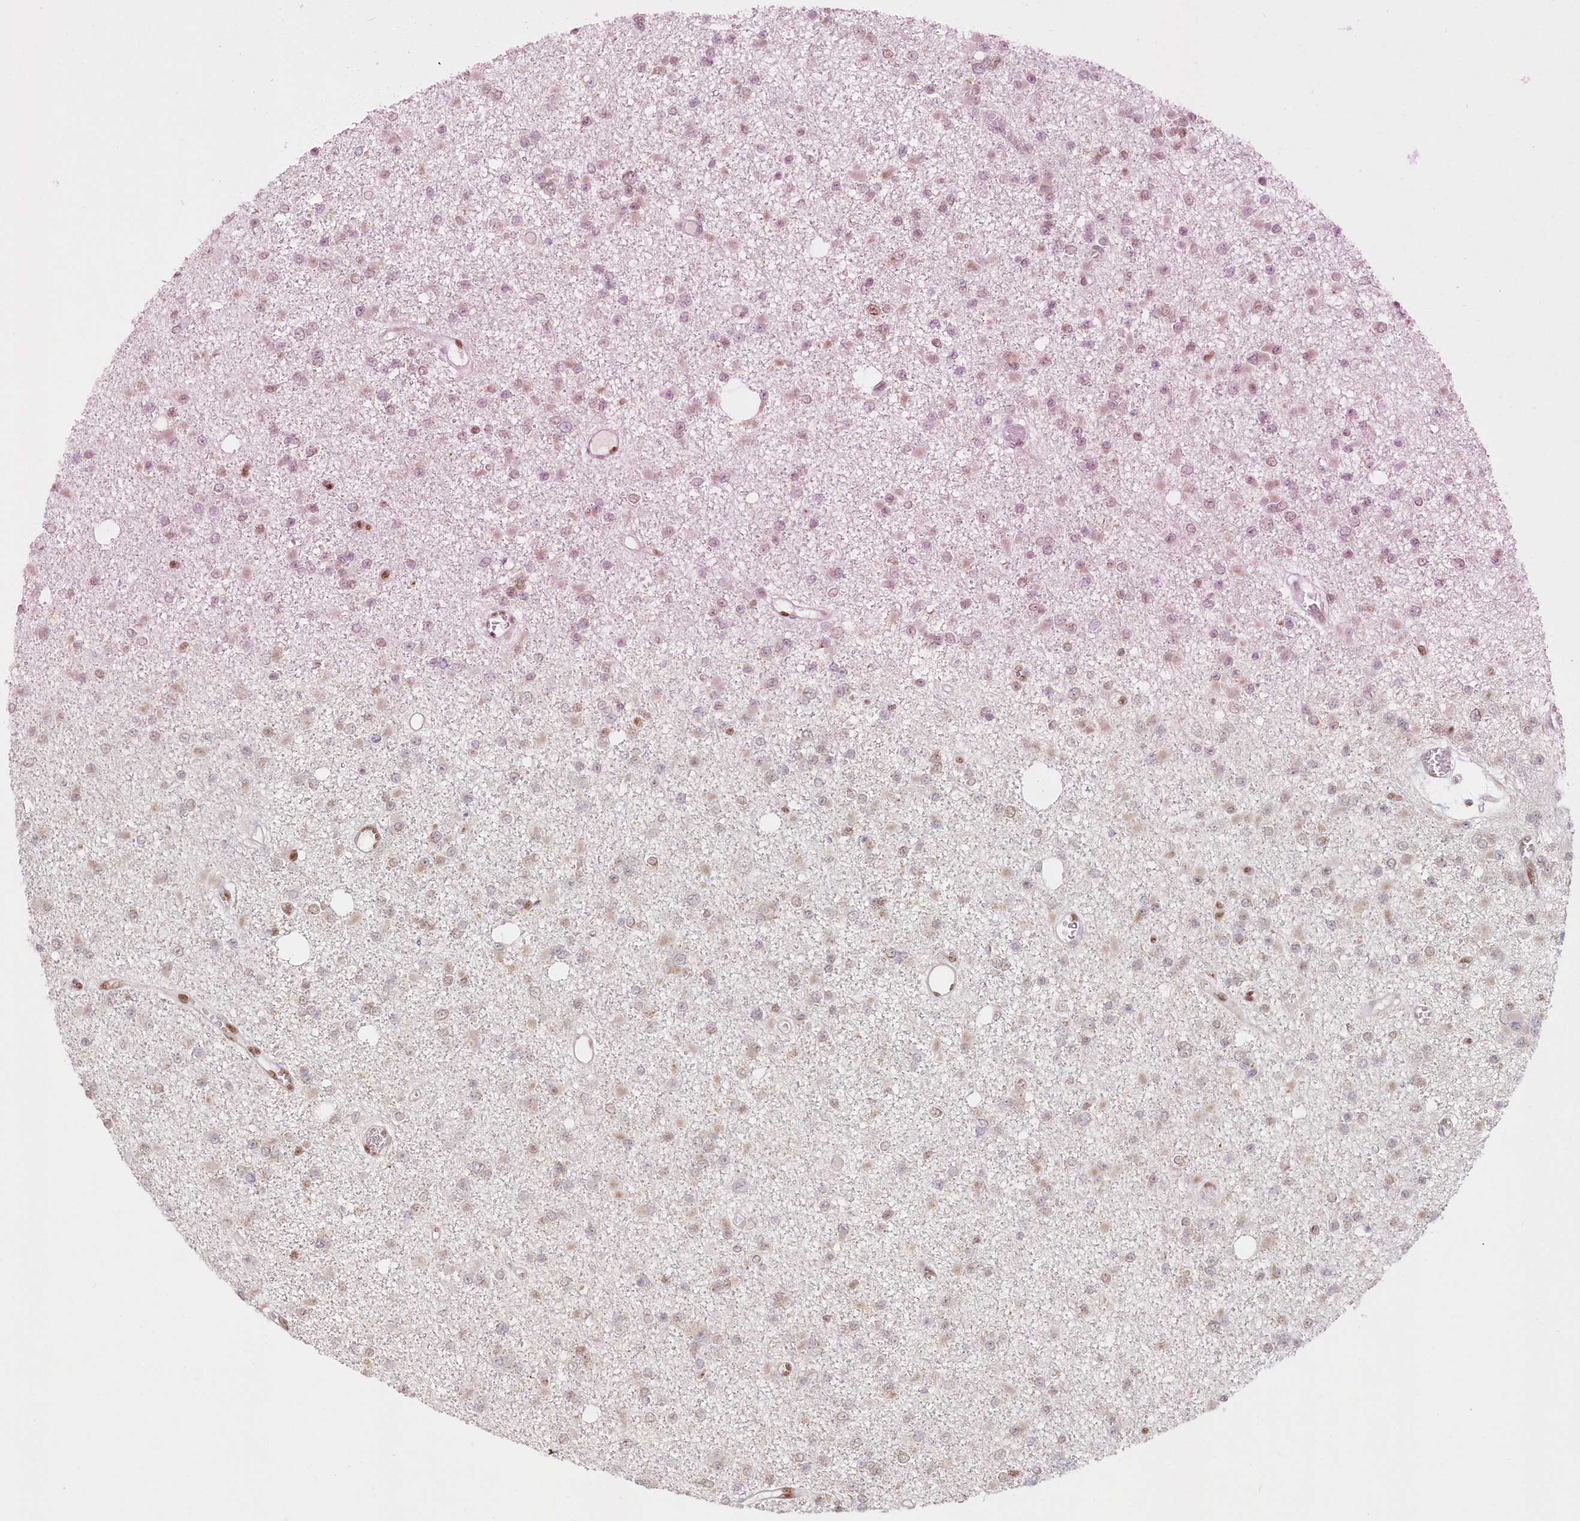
{"staining": {"intensity": "weak", "quantity": "<25%", "location": "nuclear"}, "tissue": "glioma", "cell_type": "Tumor cells", "image_type": "cancer", "snomed": [{"axis": "morphology", "description": "Glioma, malignant, Low grade"}, {"axis": "topography", "description": "Brain"}], "caption": "The image exhibits no significant staining in tumor cells of glioma. The staining was performed using DAB to visualize the protein expression in brown, while the nuclei were stained in blue with hematoxylin (Magnification: 20x).", "gene": "POLR2B", "patient": {"sex": "female", "age": 22}}